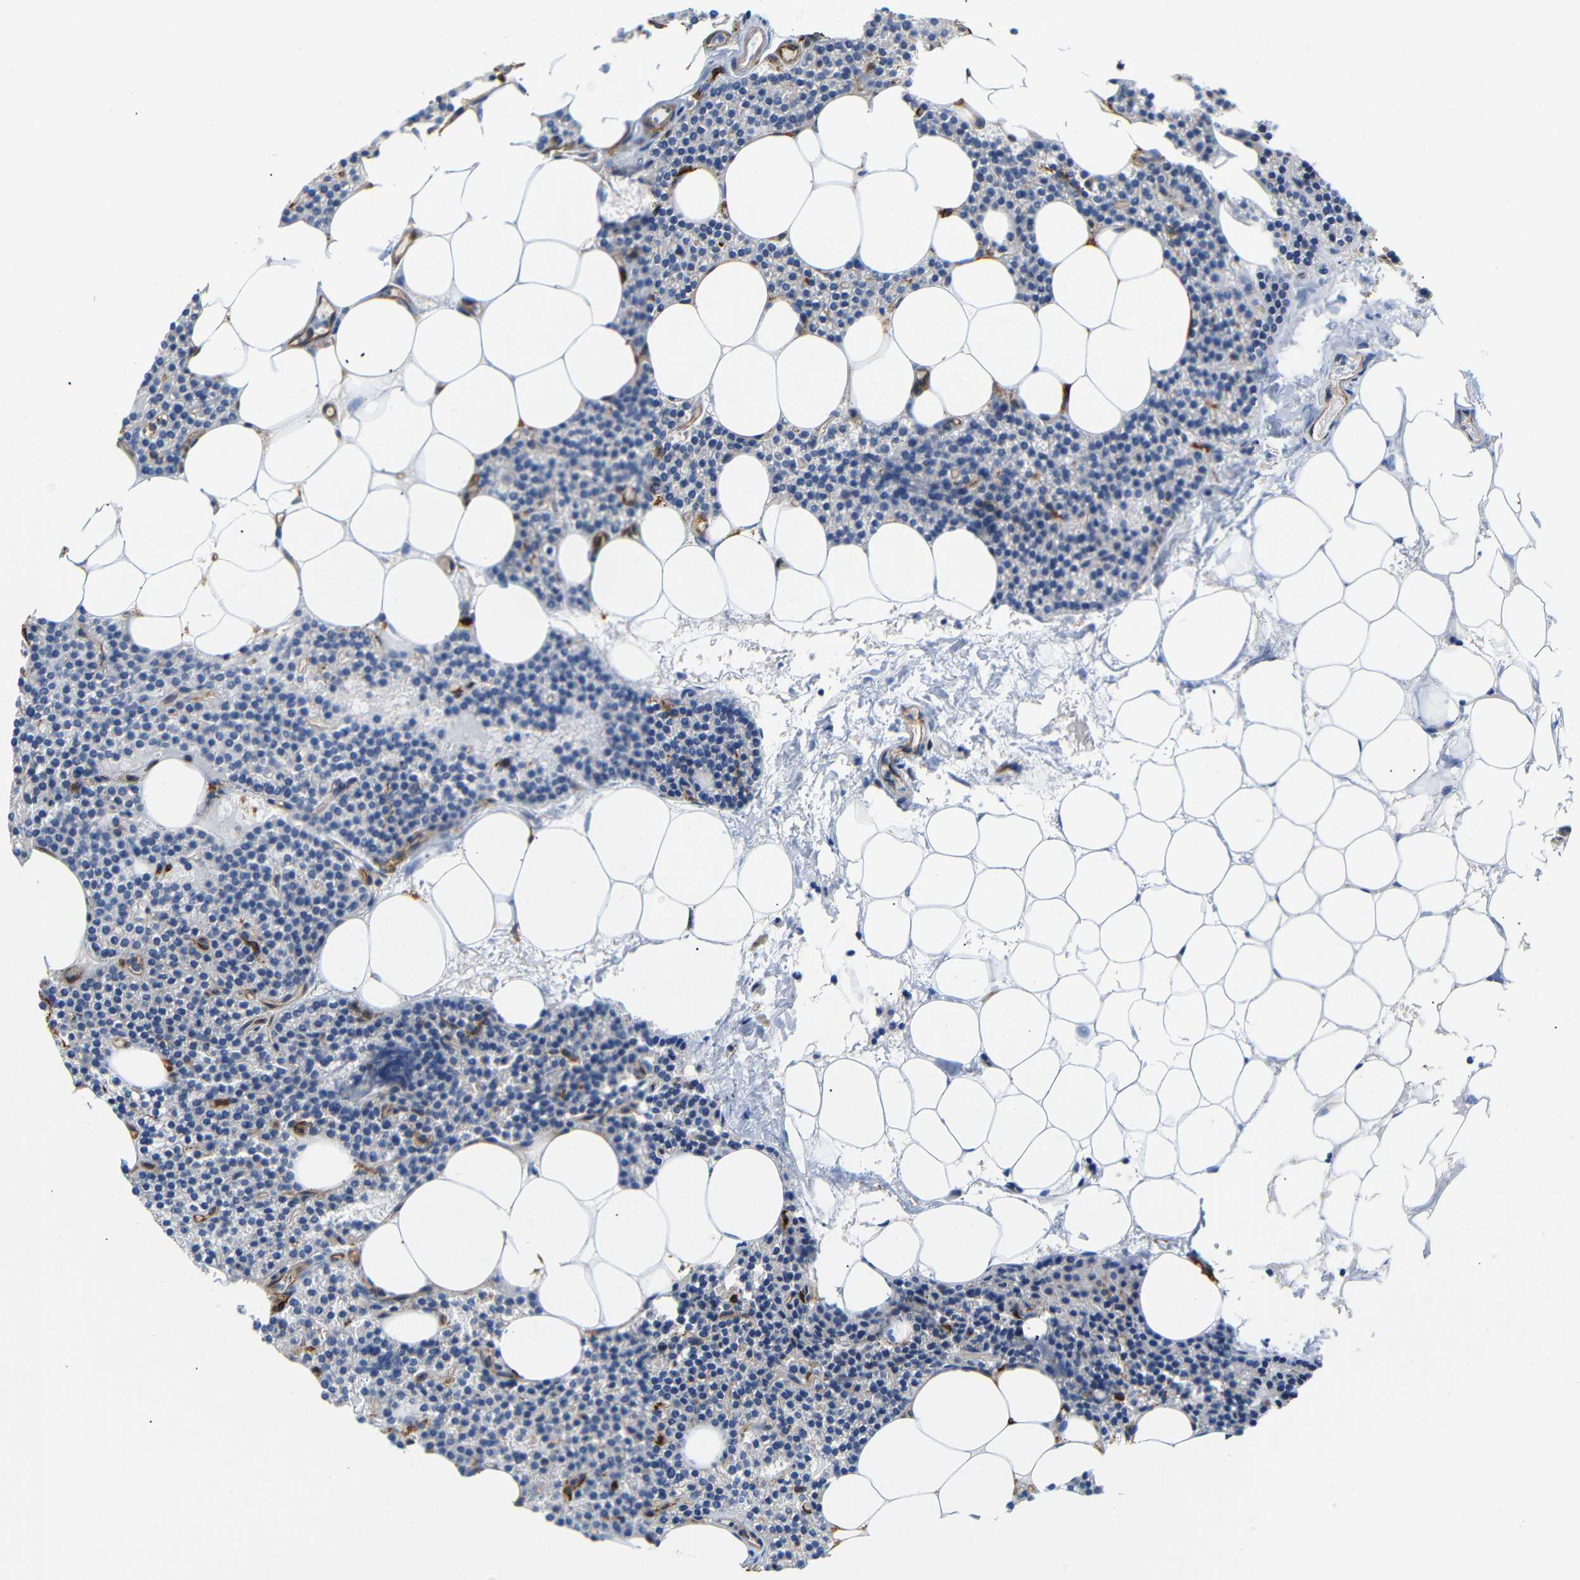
{"staining": {"intensity": "weak", "quantity": "<25%", "location": "cytoplasmic/membranous"}, "tissue": "parathyroid gland", "cell_type": "Glandular cells", "image_type": "normal", "snomed": [{"axis": "morphology", "description": "Normal tissue, NOS"}, {"axis": "morphology", "description": "Adenoma, NOS"}, {"axis": "topography", "description": "Parathyroid gland"}], "caption": "High power microscopy micrograph of an immunohistochemistry (IHC) photomicrograph of unremarkable parathyroid gland, revealing no significant expression in glandular cells.", "gene": "HLA", "patient": {"sex": "female", "age": 51}}